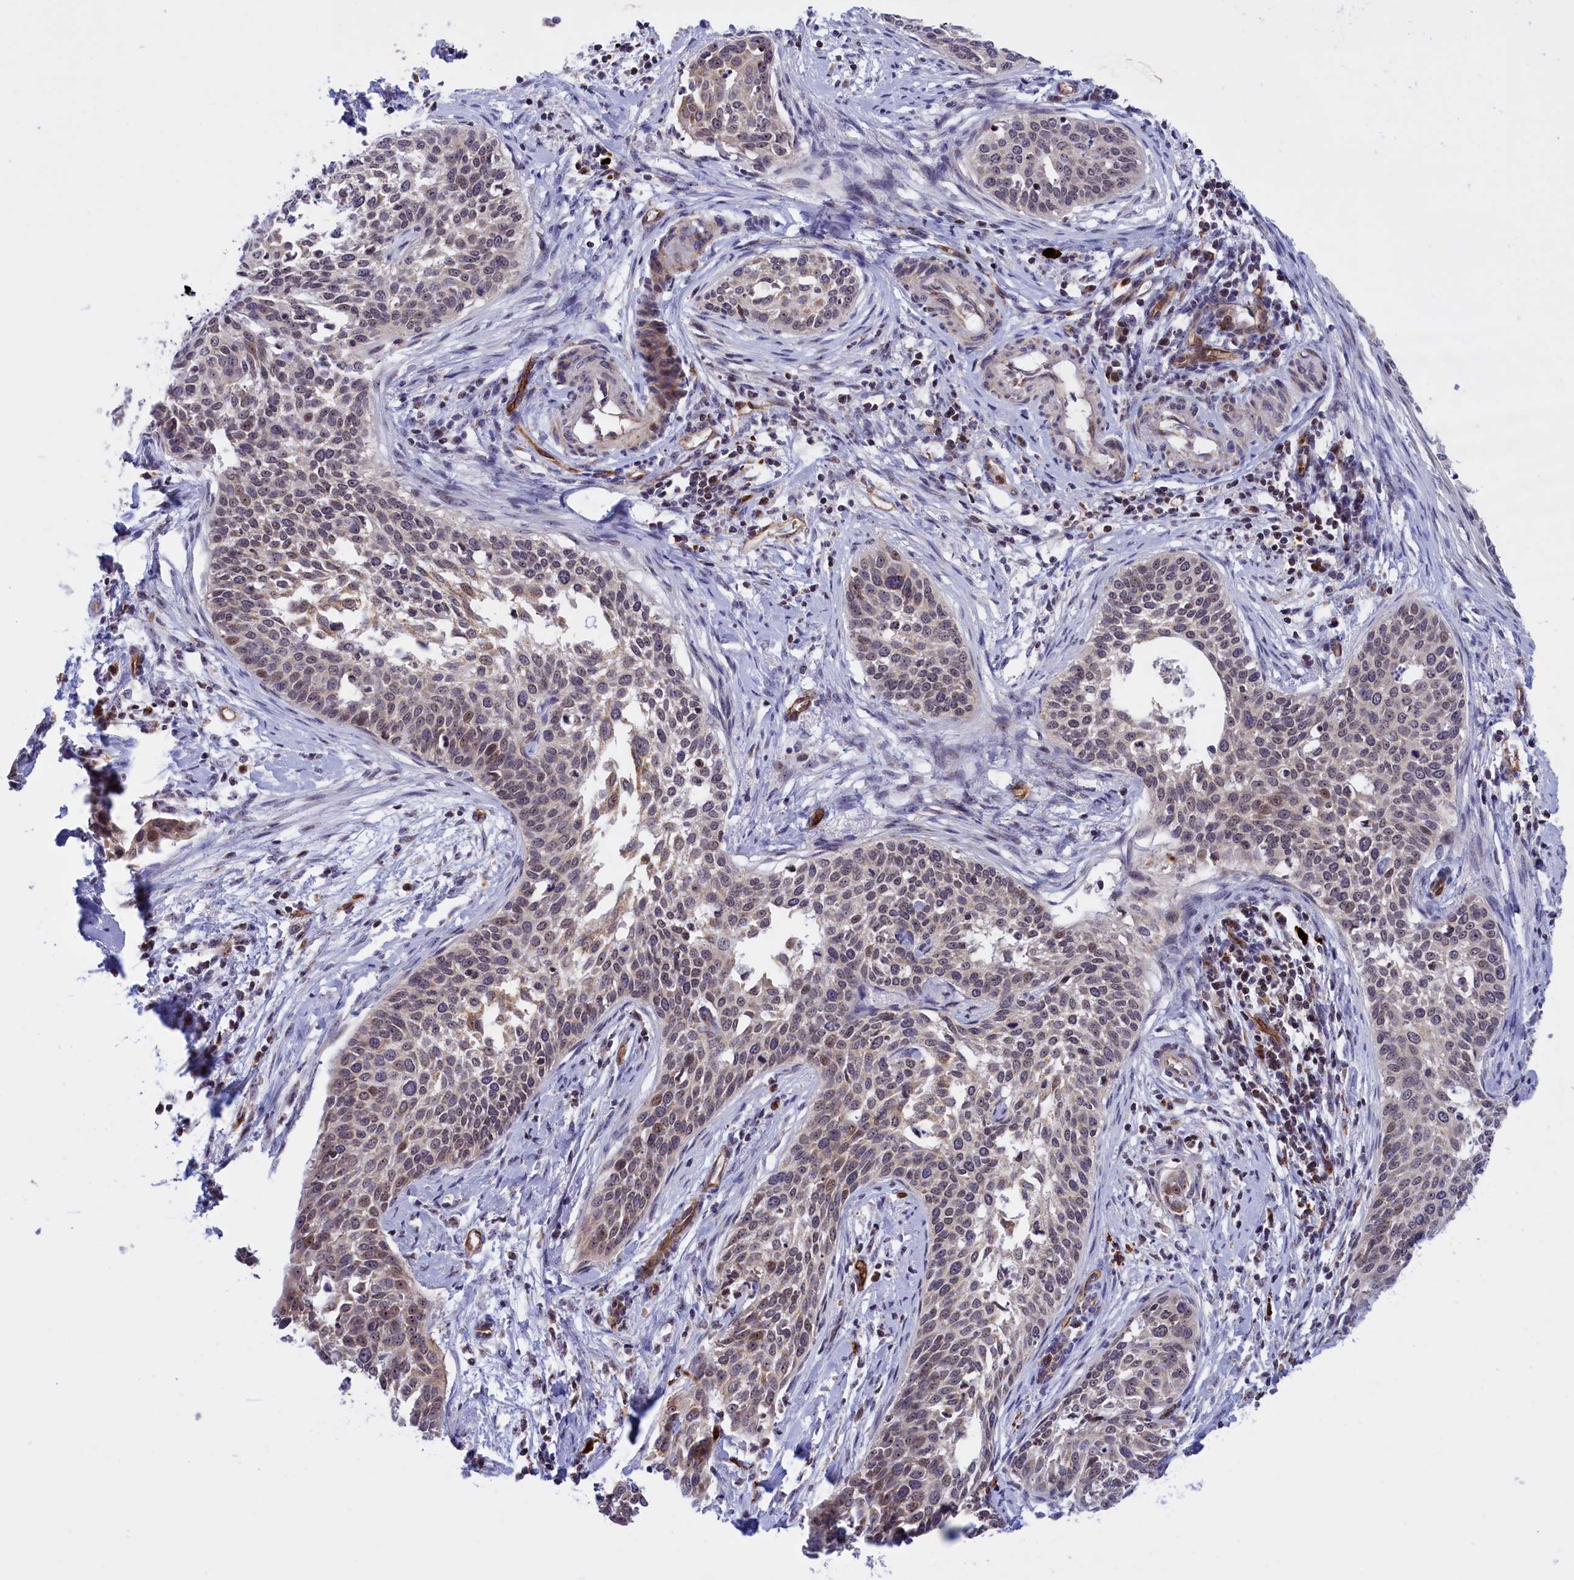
{"staining": {"intensity": "moderate", "quantity": "25%-75%", "location": "cytoplasmic/membranous,nuclear"}, "tissue": "cervical cancer", "cell_type": "Tumor cells", "image_type": "cancer", "snomed": [{"axis": "morphology", "description": "Squamous cell carcinoma, NOS"}, {"axis": "topography", "description": "Cervix"}], "caption": "Tumor cells reveal medium levels of moderate cytoplasmic/membranous and nuclear positivity in approximately 25%-75% of cells in human cervical cancer.", "gene": "MPND", "patient": {"sex": "female", "age": 44}}